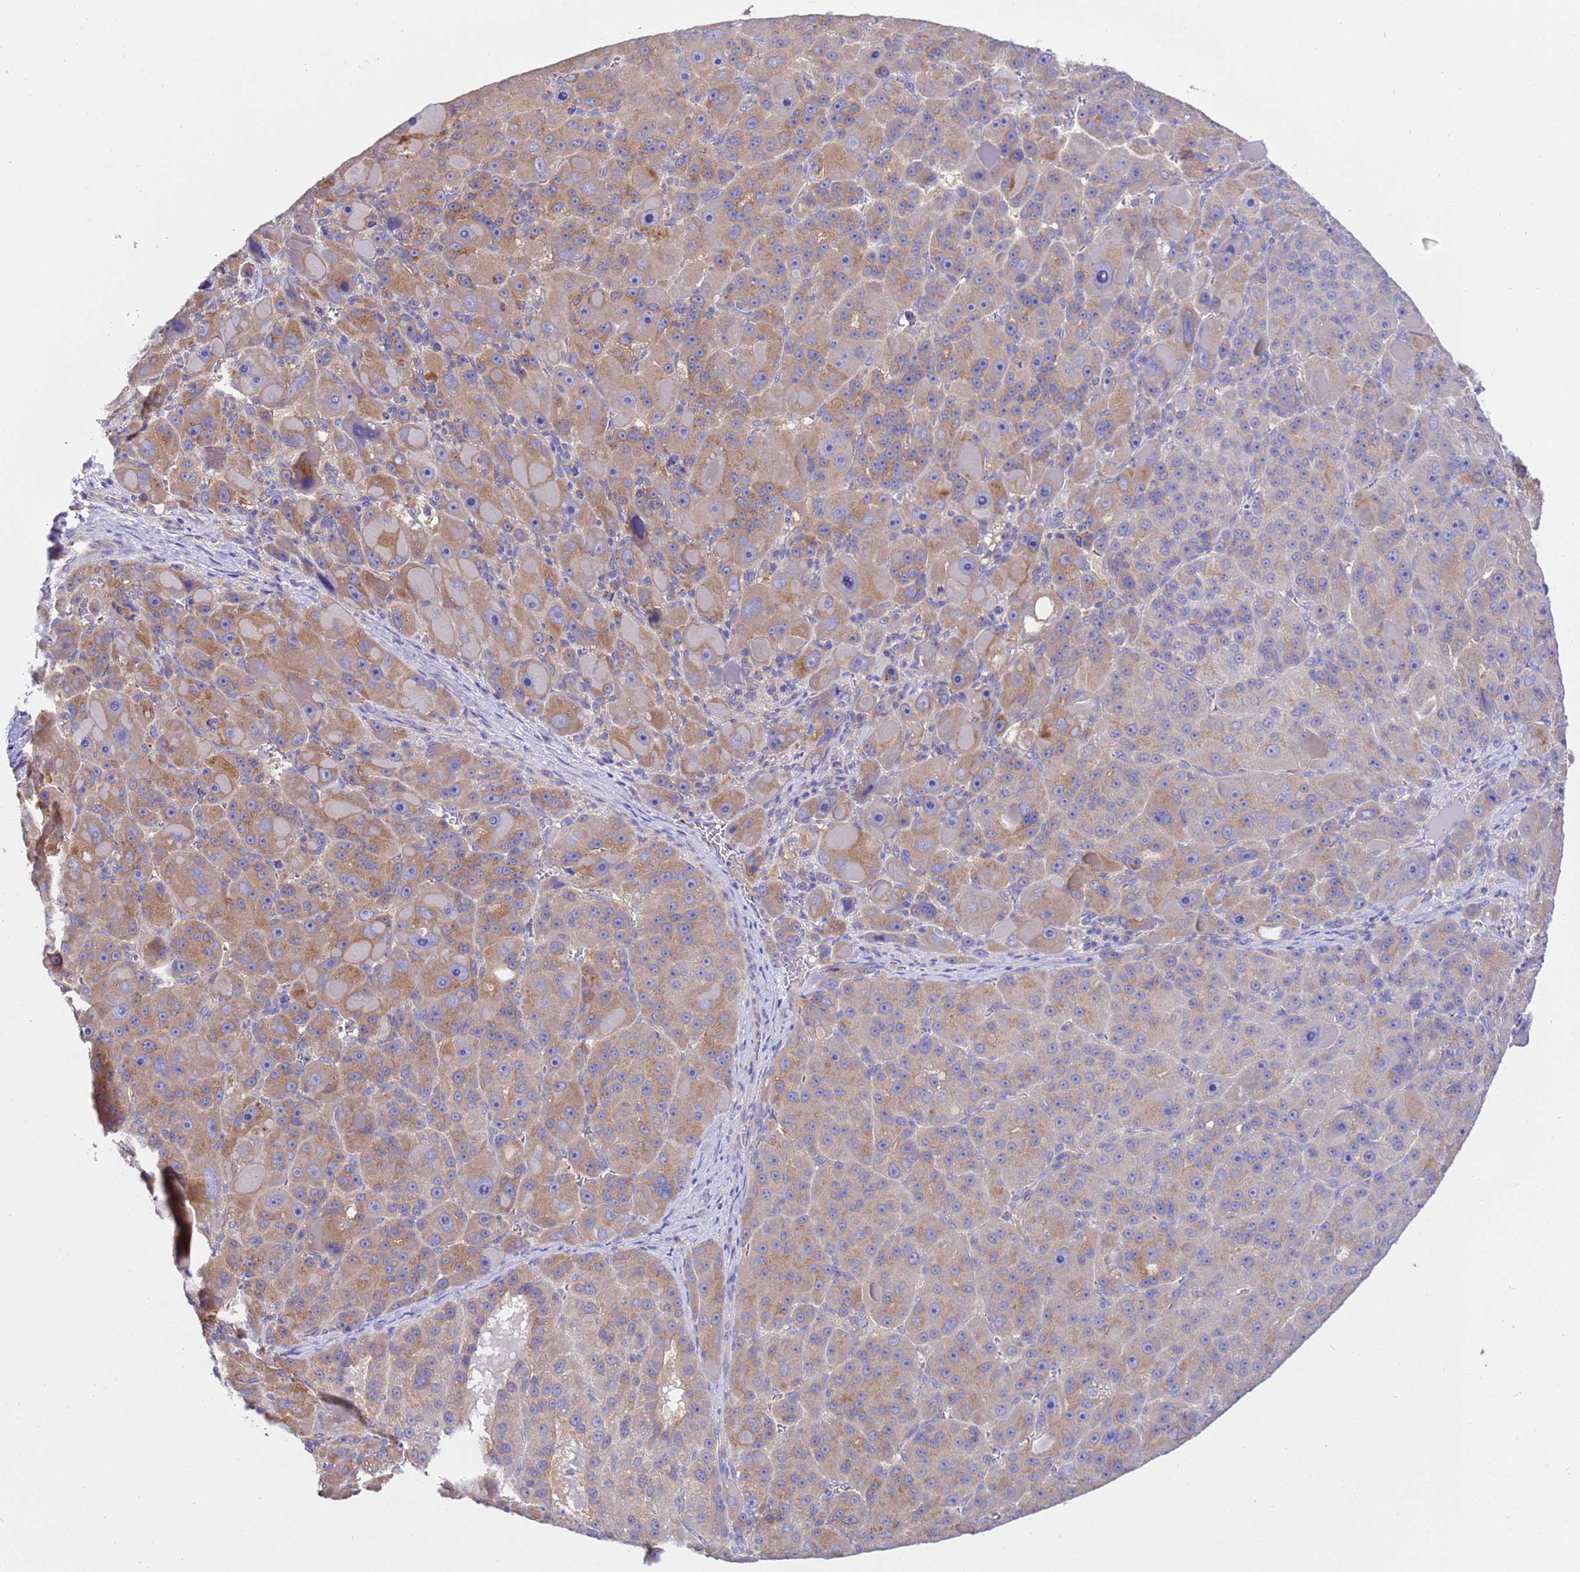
{"staining": {"intensity": "moderate", "quantity": "25%-75%", "location": "cytoplasmic/membranous"}, "tissue": "liver cancer", "cell_type": "Tumor cells", "image_type": "cancer", "snomed": [{"axis": "morphology", "description": "Carcinoma, Hepatocellular, NOS"}, {"axis": "topography", "description": "Liver"}], "caption": "Approximately 25%-75% of tumor cells in human hepatocellular carcinoma (liver) display moderate cytoplasmic/membranous protein expression as visualized by brown immunohistochemical staining.", "gene": "ANAPC1", "patient": {"sex": "male", "age": 76}}